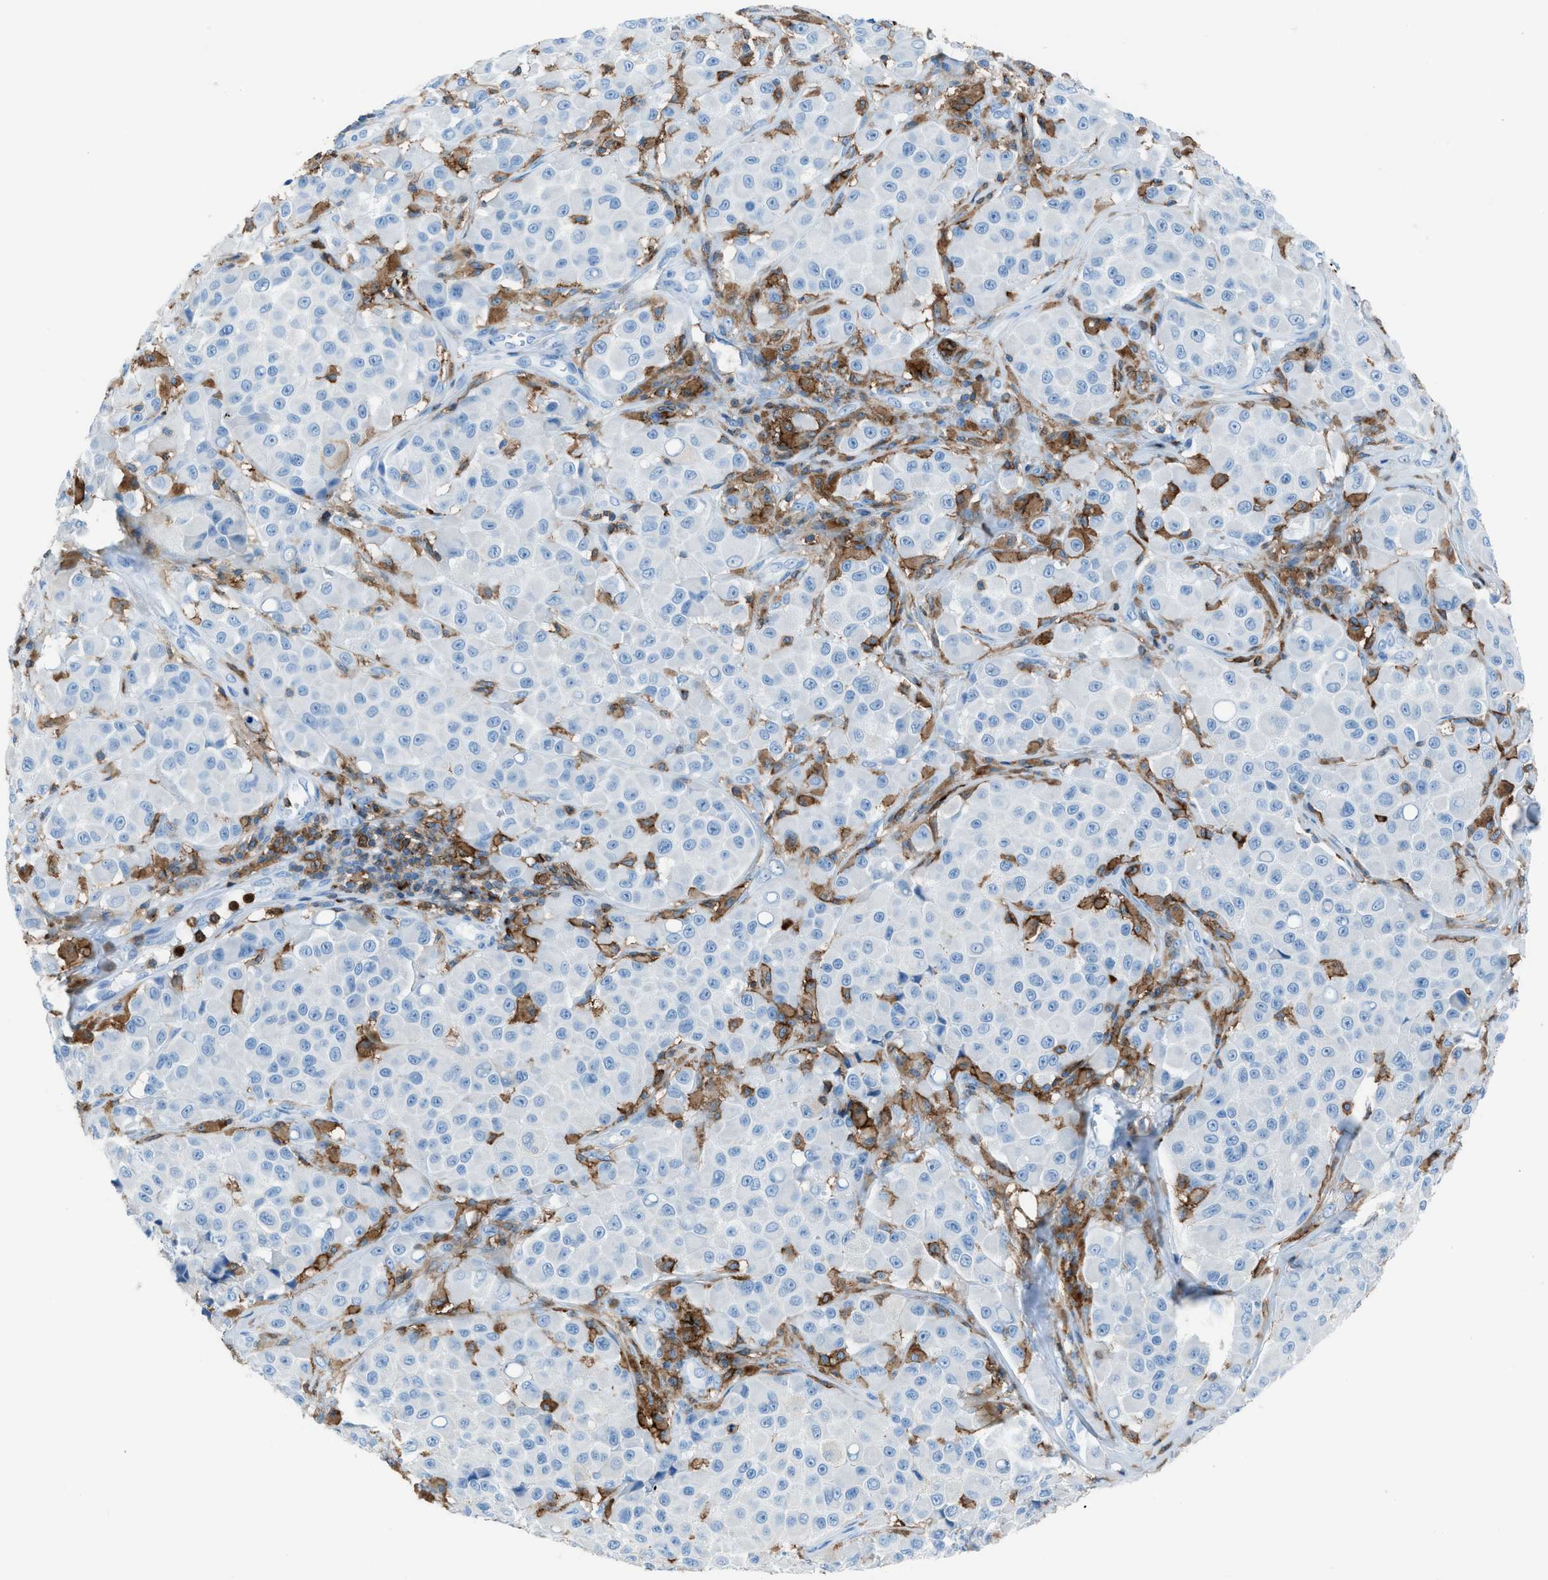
{"staining": {"intensity": "negative", "quantity": "none", "location": "none"}, "tissue": "melanoma", "cell_type": "Tumor cells", "image_type": "cancer", "snomed": [{"axis": "morphology", "description": "Malignant melanoma, NOS"}, {"axis": "topography", "description": "Skin"}], "caption": "A histopathology image of melanoma stained for a protein displays no brown staining in tumor cells.", "gene": "ITGB2", "patient": {"sex": "male", "age": 84}}